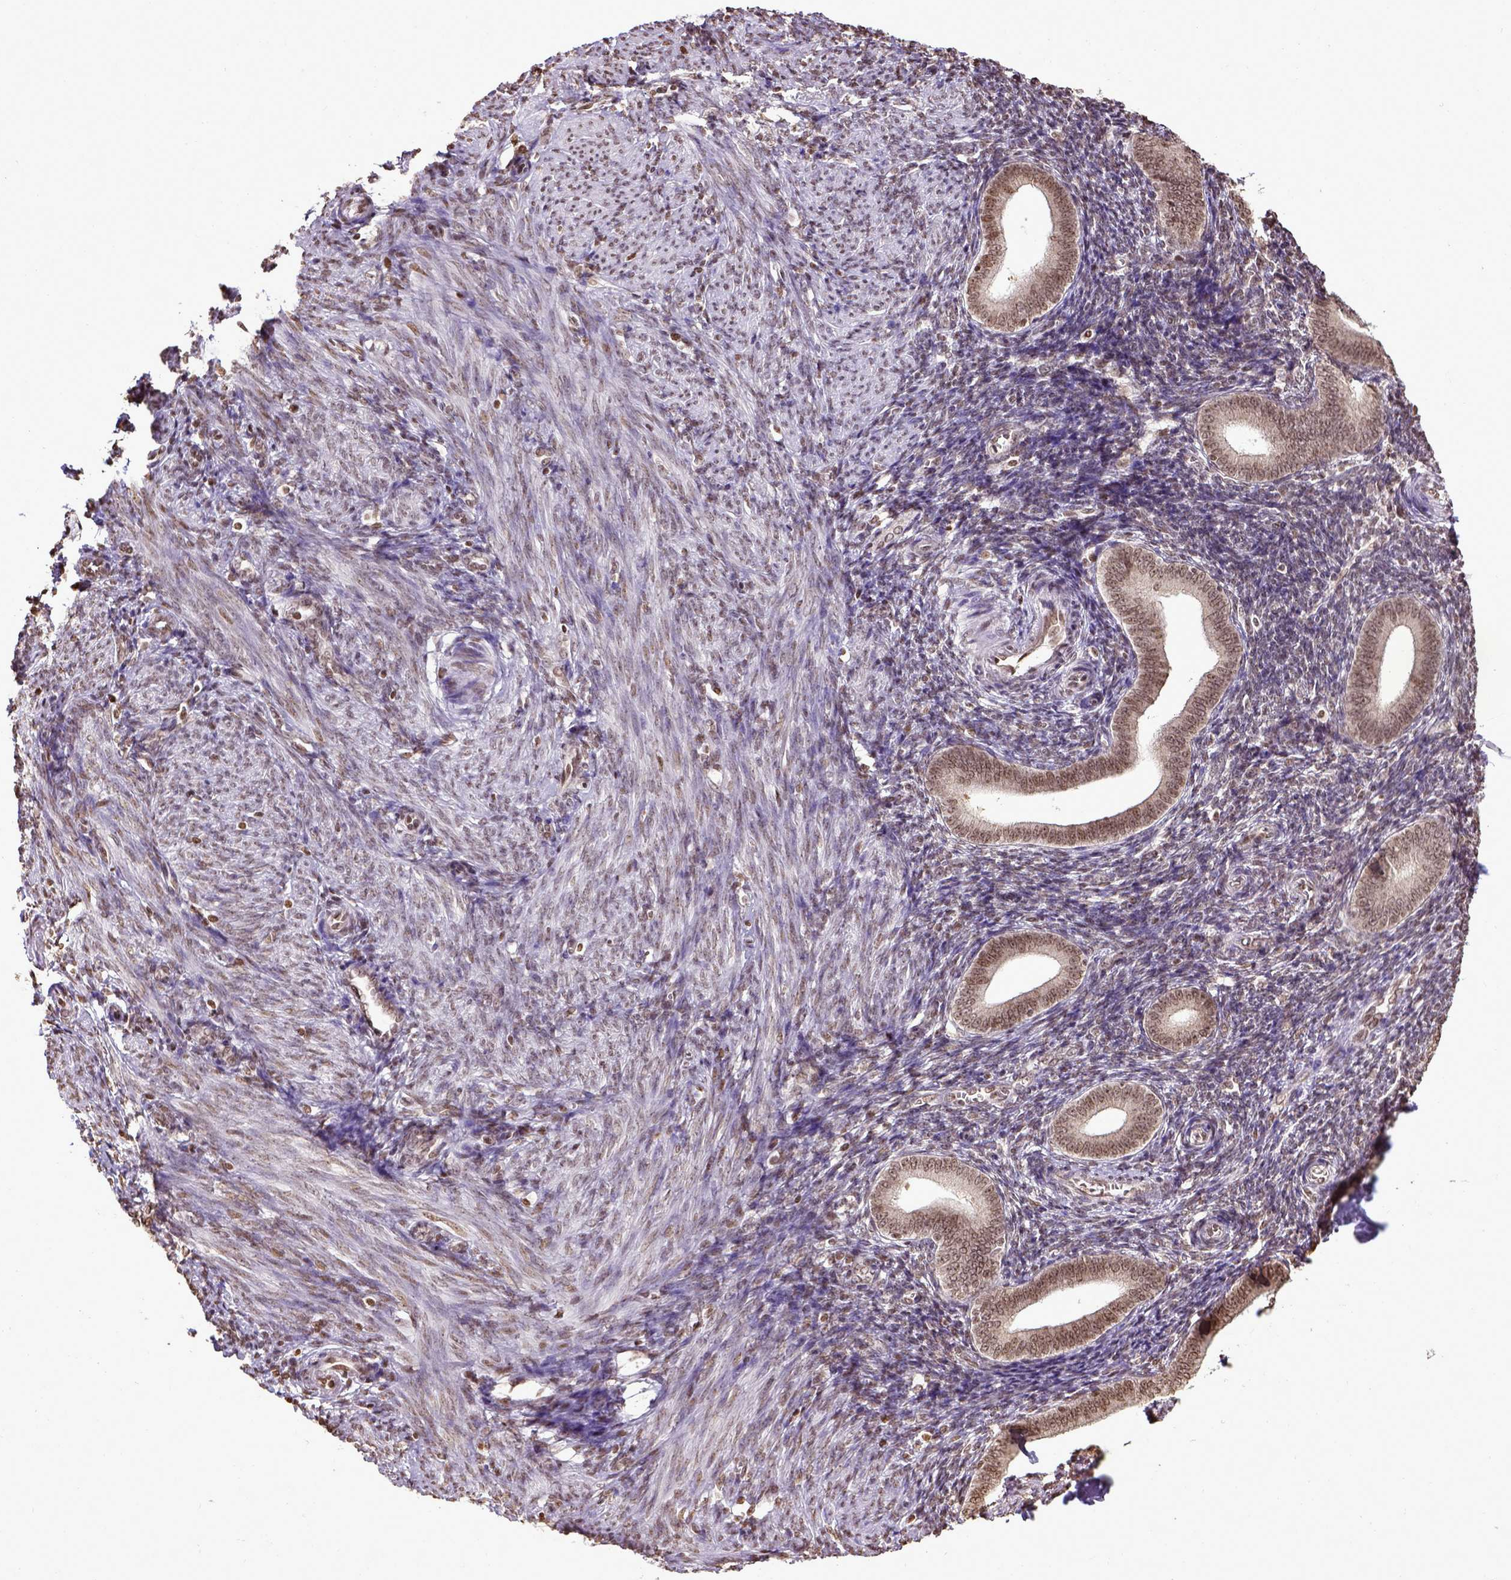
{"staining": {"intensity": "moderate", "quantity": "25%-75%", "location": "nuclear"}, "tissue": "endometrium", "cell_type": "Cells in endometrial stroma", "image_type": "normal", "snomed": [{"axis": "morphology", "description": "Normal tissue, NOS"}, {"axis": "topography", "description": "Endometrium"}], "caption": "Immunohistochemical staining of normal endometrium displays medium levels of moderate nuclear expression in about 25%-75% of cells in endometrial stroma. (DAB IHC, brown staining for protein, blue staining for nuclei).", "gene": "ZNF75D", "patient": {"sex": "female", "age": 25}}